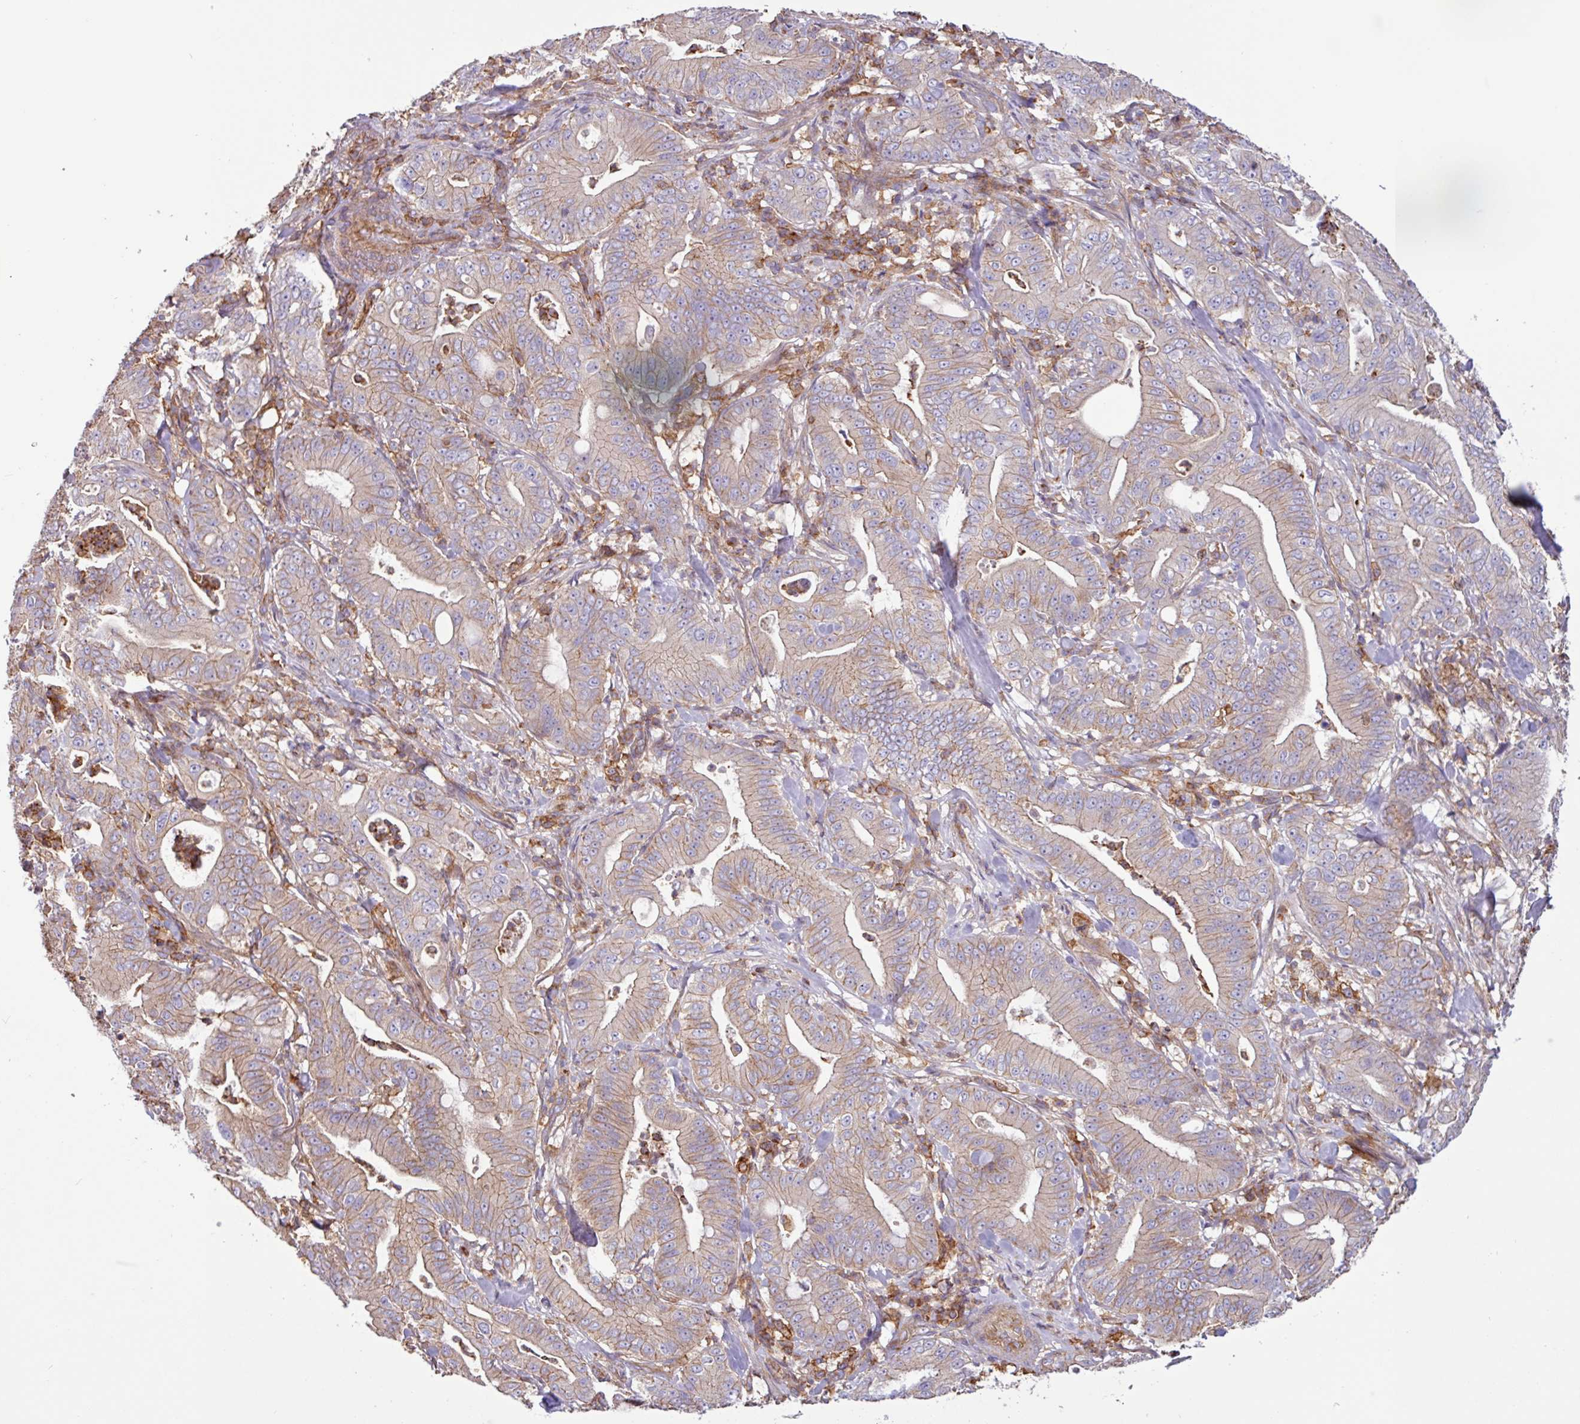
{"staining": {"intensity": "weak", "quantity": ">75%", "location": "cytoplasmic/membranous"}, "tissue": "pancreatic cancer", "cell_type": "Tumor cells", "image_type": "cancer", "snomed": [{"axis": "morphology", "description": "Adenocarcinoma, NOS"}, {"axis": "topography", "description": "Pancreas"}], "caption": "Immunohistochemistry (DAB) staining of pancreatic adenocarcinoma demonstrates weak cytoplasmic/membranous protein staining in approximately >75% of tumor cells. (Brightfield microscopy of DAB IHC at high magnification).", "gene": "ACTR3", "patient": {"sex": "male", "age": 71}}